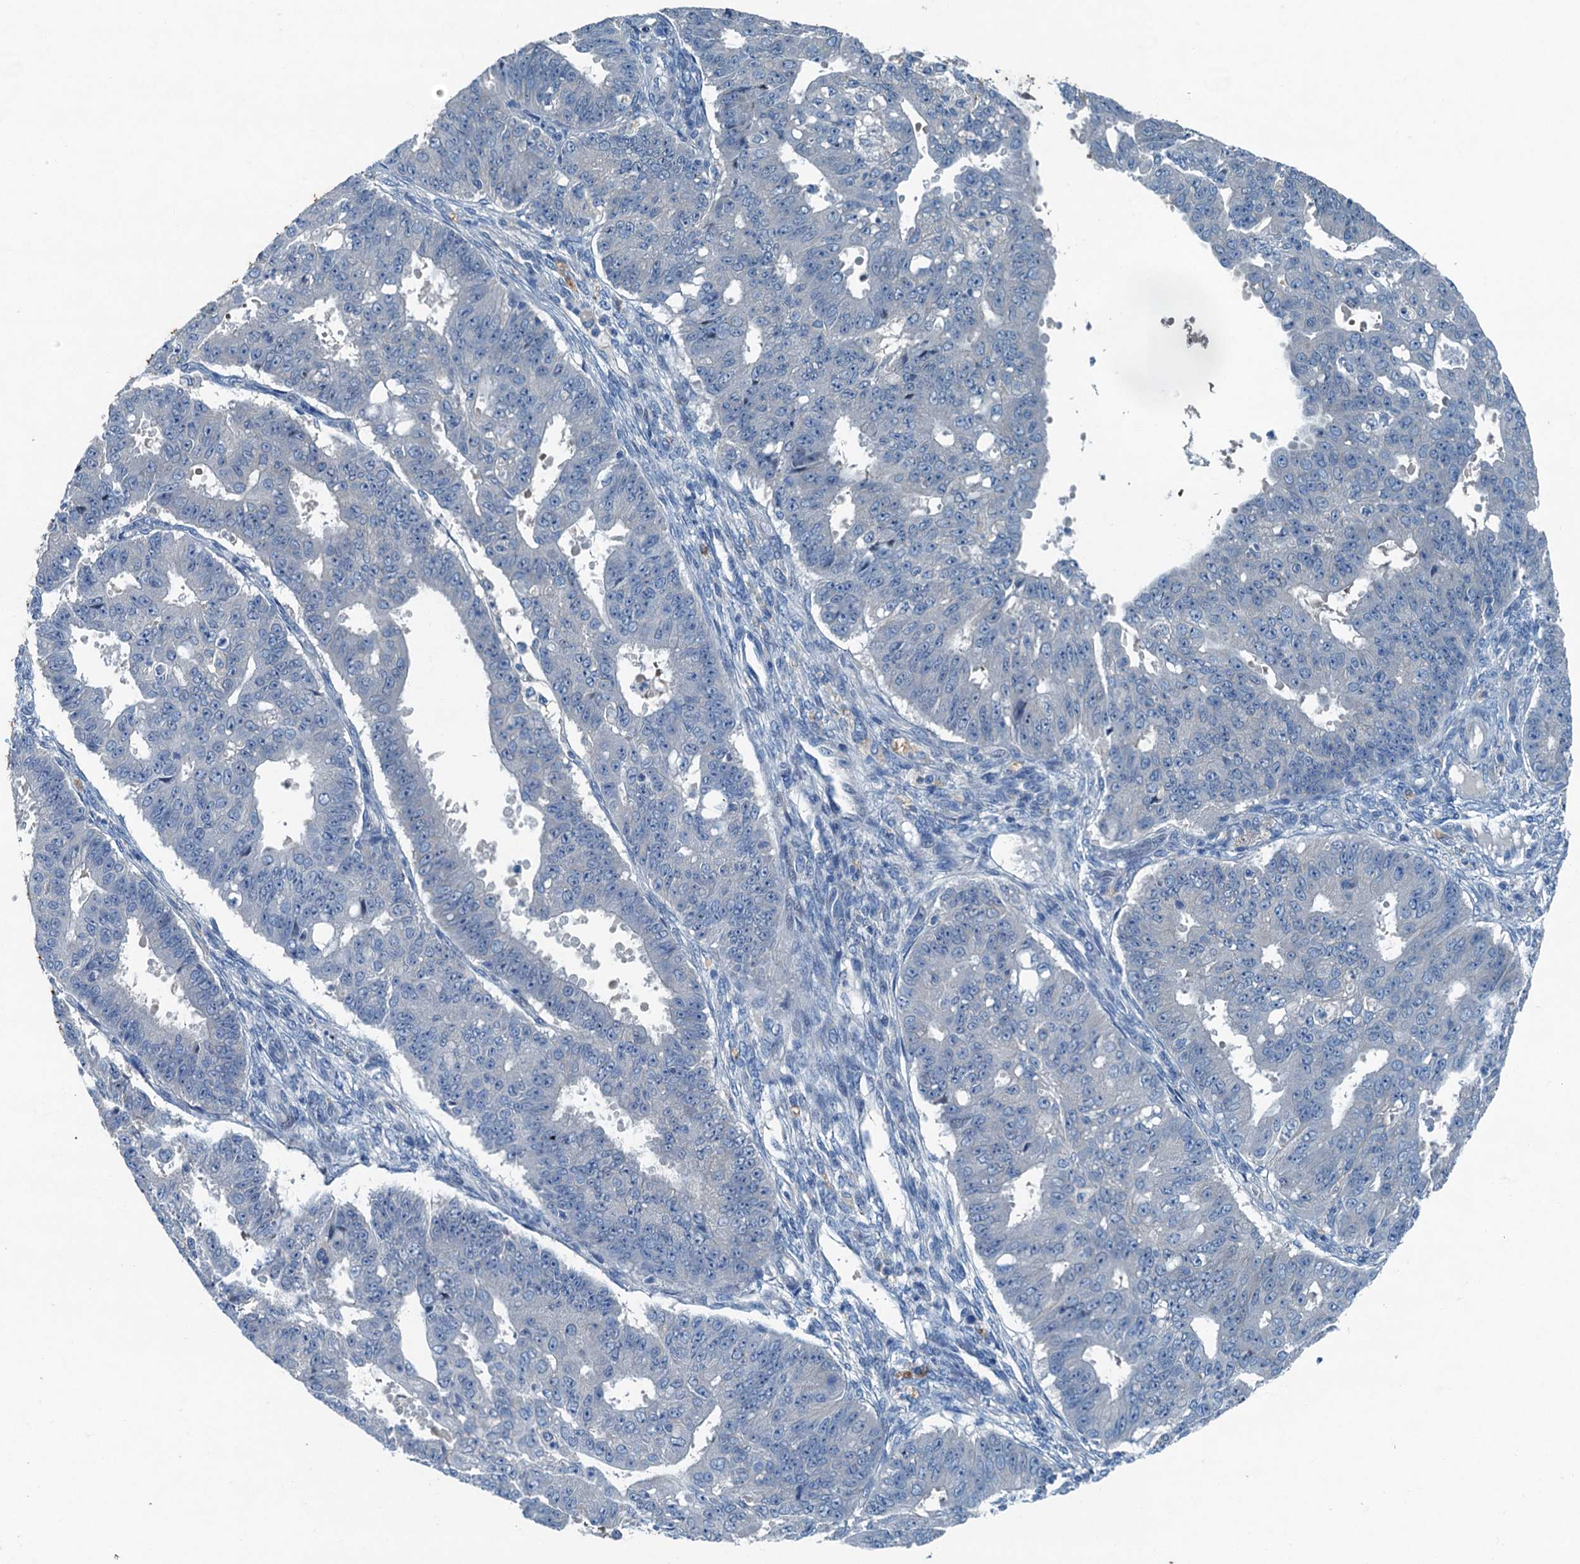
{"staining": {"intensity": "weak", "quantity": "<25%", "location": "cytoplasmic/membranous"}, "tissue": "ovarian cancer", "cell_type": "Tumor cells", "image_type": "cancer", "snomed": [{"axis": "morphology", "description": "Carcinoma, endometroid"}, {"axis": "topography", "description": "Appendix"}, {"axis": "topography", "description": "Ovary"}], "caption": "A histopathology image of ovarian endometroid carcinoma stained for a protein demonstrates no brown staining in tumor cells.", "gene": "CBLIF", "patient": {"sex": "female", "age": 42}}